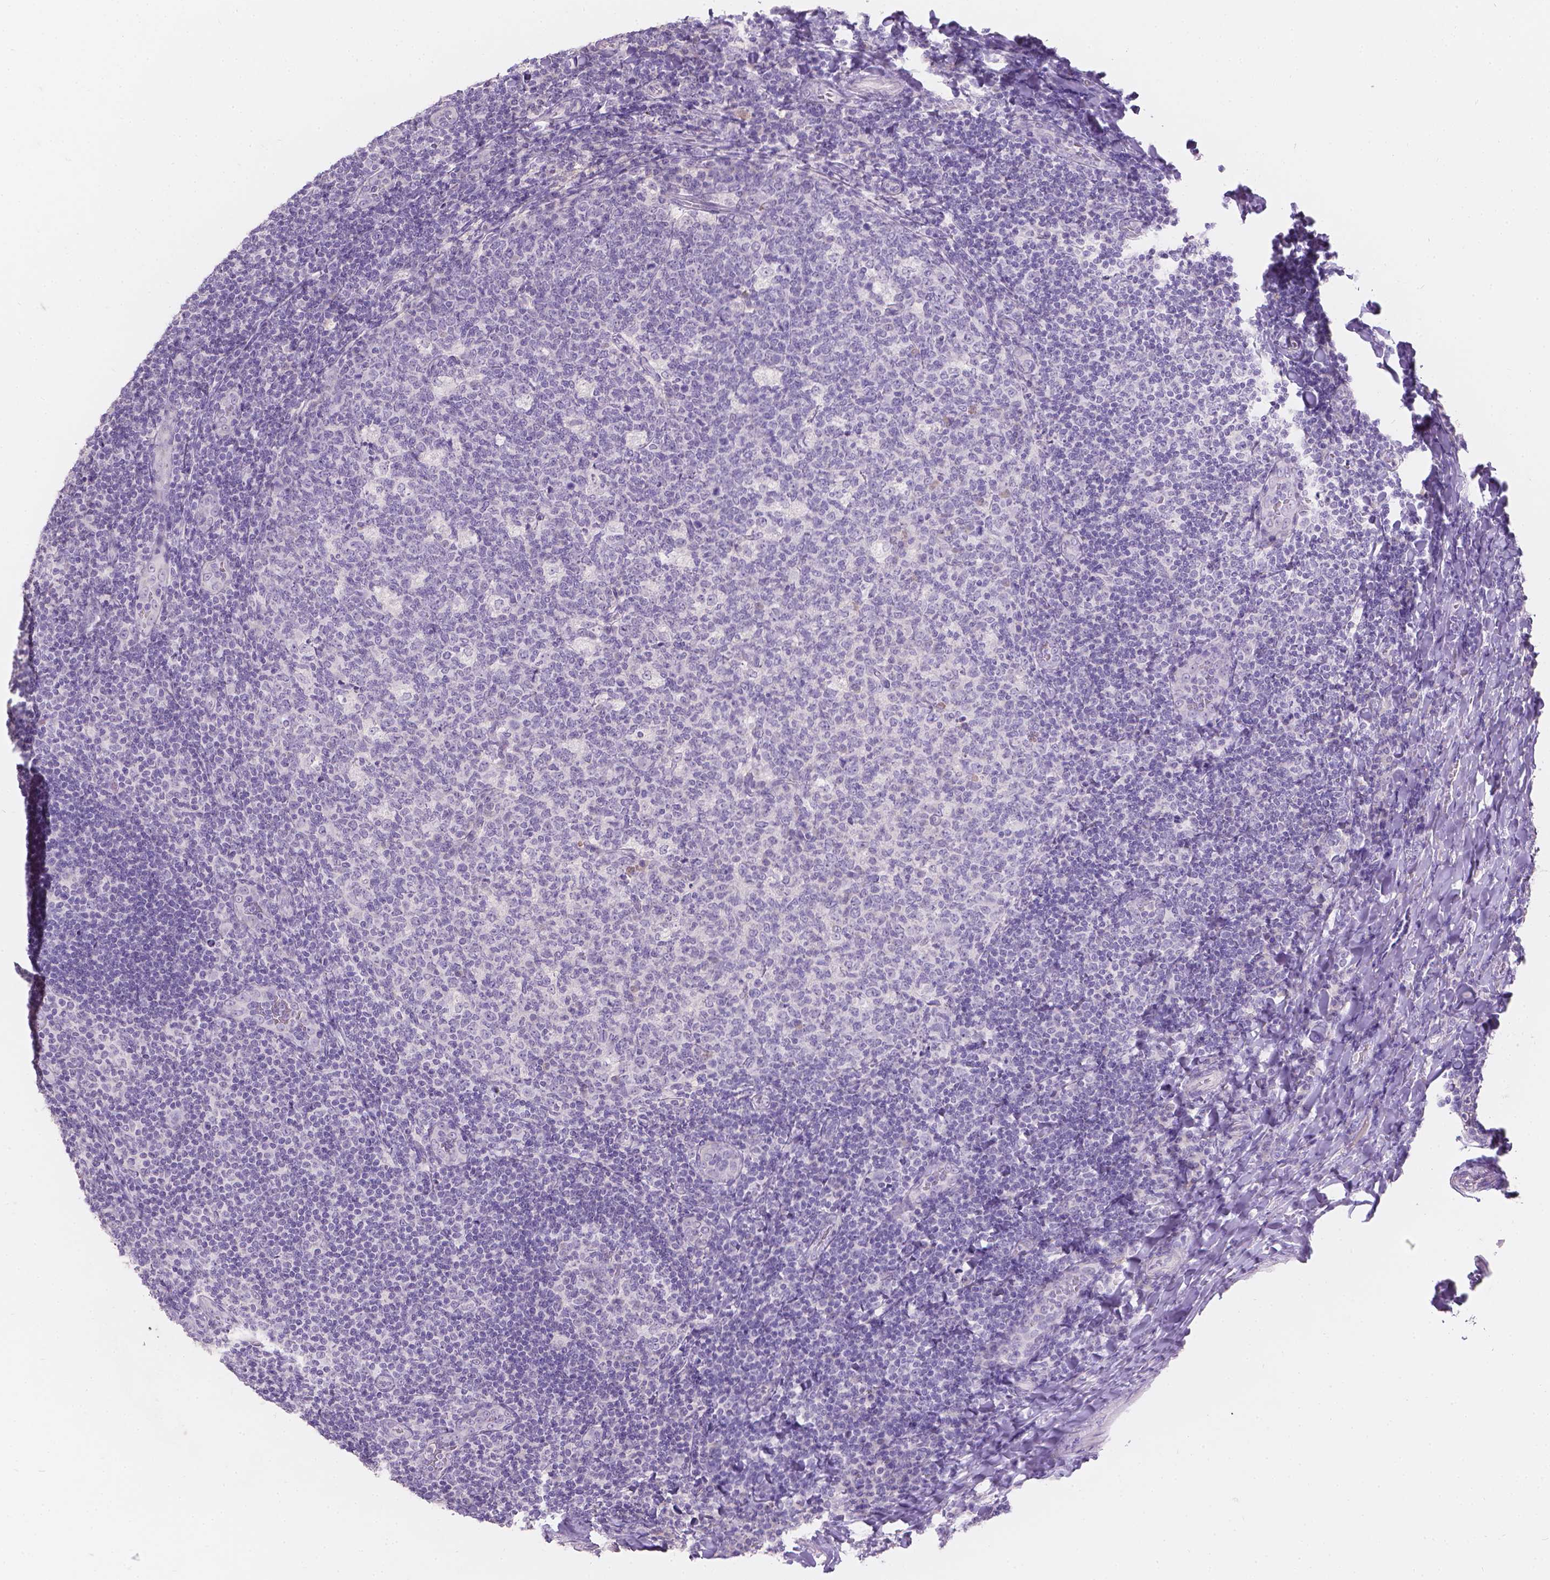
{"staining": {"intensity": "negative", "quantity": "none", "location": "none"}, "tissue": "tonsil", "cell_type": "Germinal center cells", "image_type": "normal", "snomed": [{"axis": "morphology", "description": "Normal tissue, NOS"}, {"axis": "topography", "description": "Tonsil"}], "caption": "IHC image of unremarkable tonsil: human tonsil stained with DAB exhibits no significant protein positivity in germinal center cells.", "gene": "HTN3", "patient": {"sex": "male", "age": 17}}